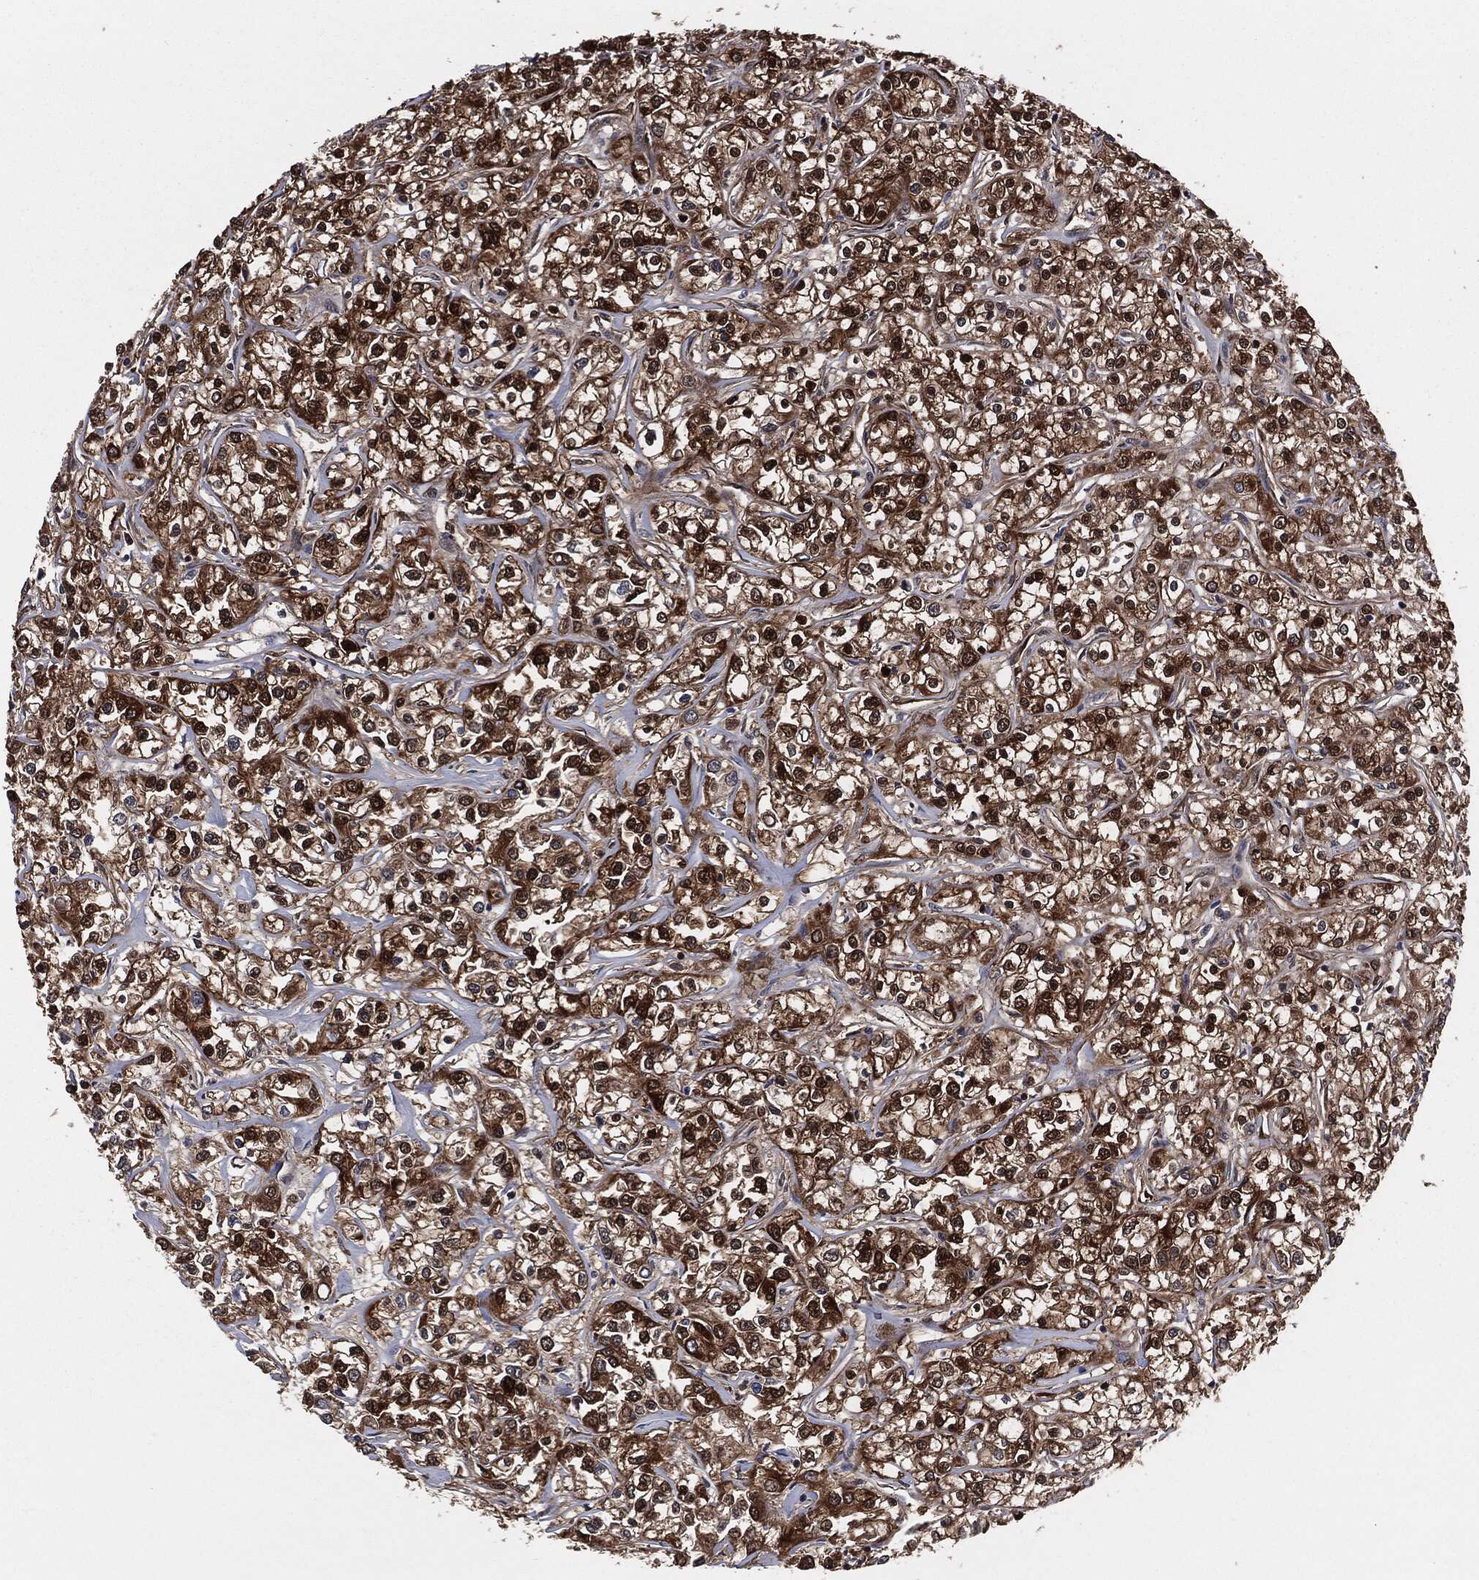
{"staining": {"intensity": "strong", "quantity": ">75%", "location": "cytoplasmic/membranous"}, "tissue": "renal cancer", "cell_type": "Tumor cells", "image_type": "cancer", "snomed": [{"axis": "morphology", "description": "Adenocarcinoma, NOS"}, {"axis": "topography", "description": "Kidney"}], "caption": "Immunohistochemistry (IHC) histopathology image of neoplastic tissue: renal cancer stained using immunohistochemistry (IHC) displays high levels of strong protein expression localized specifically in the cytoplasmic/membranous of tumor cells, appearing as a cytoplasmic/membranous brown color.", "gene": "XPNPEP1", "patient": {"sex": "female", "age": 59}}